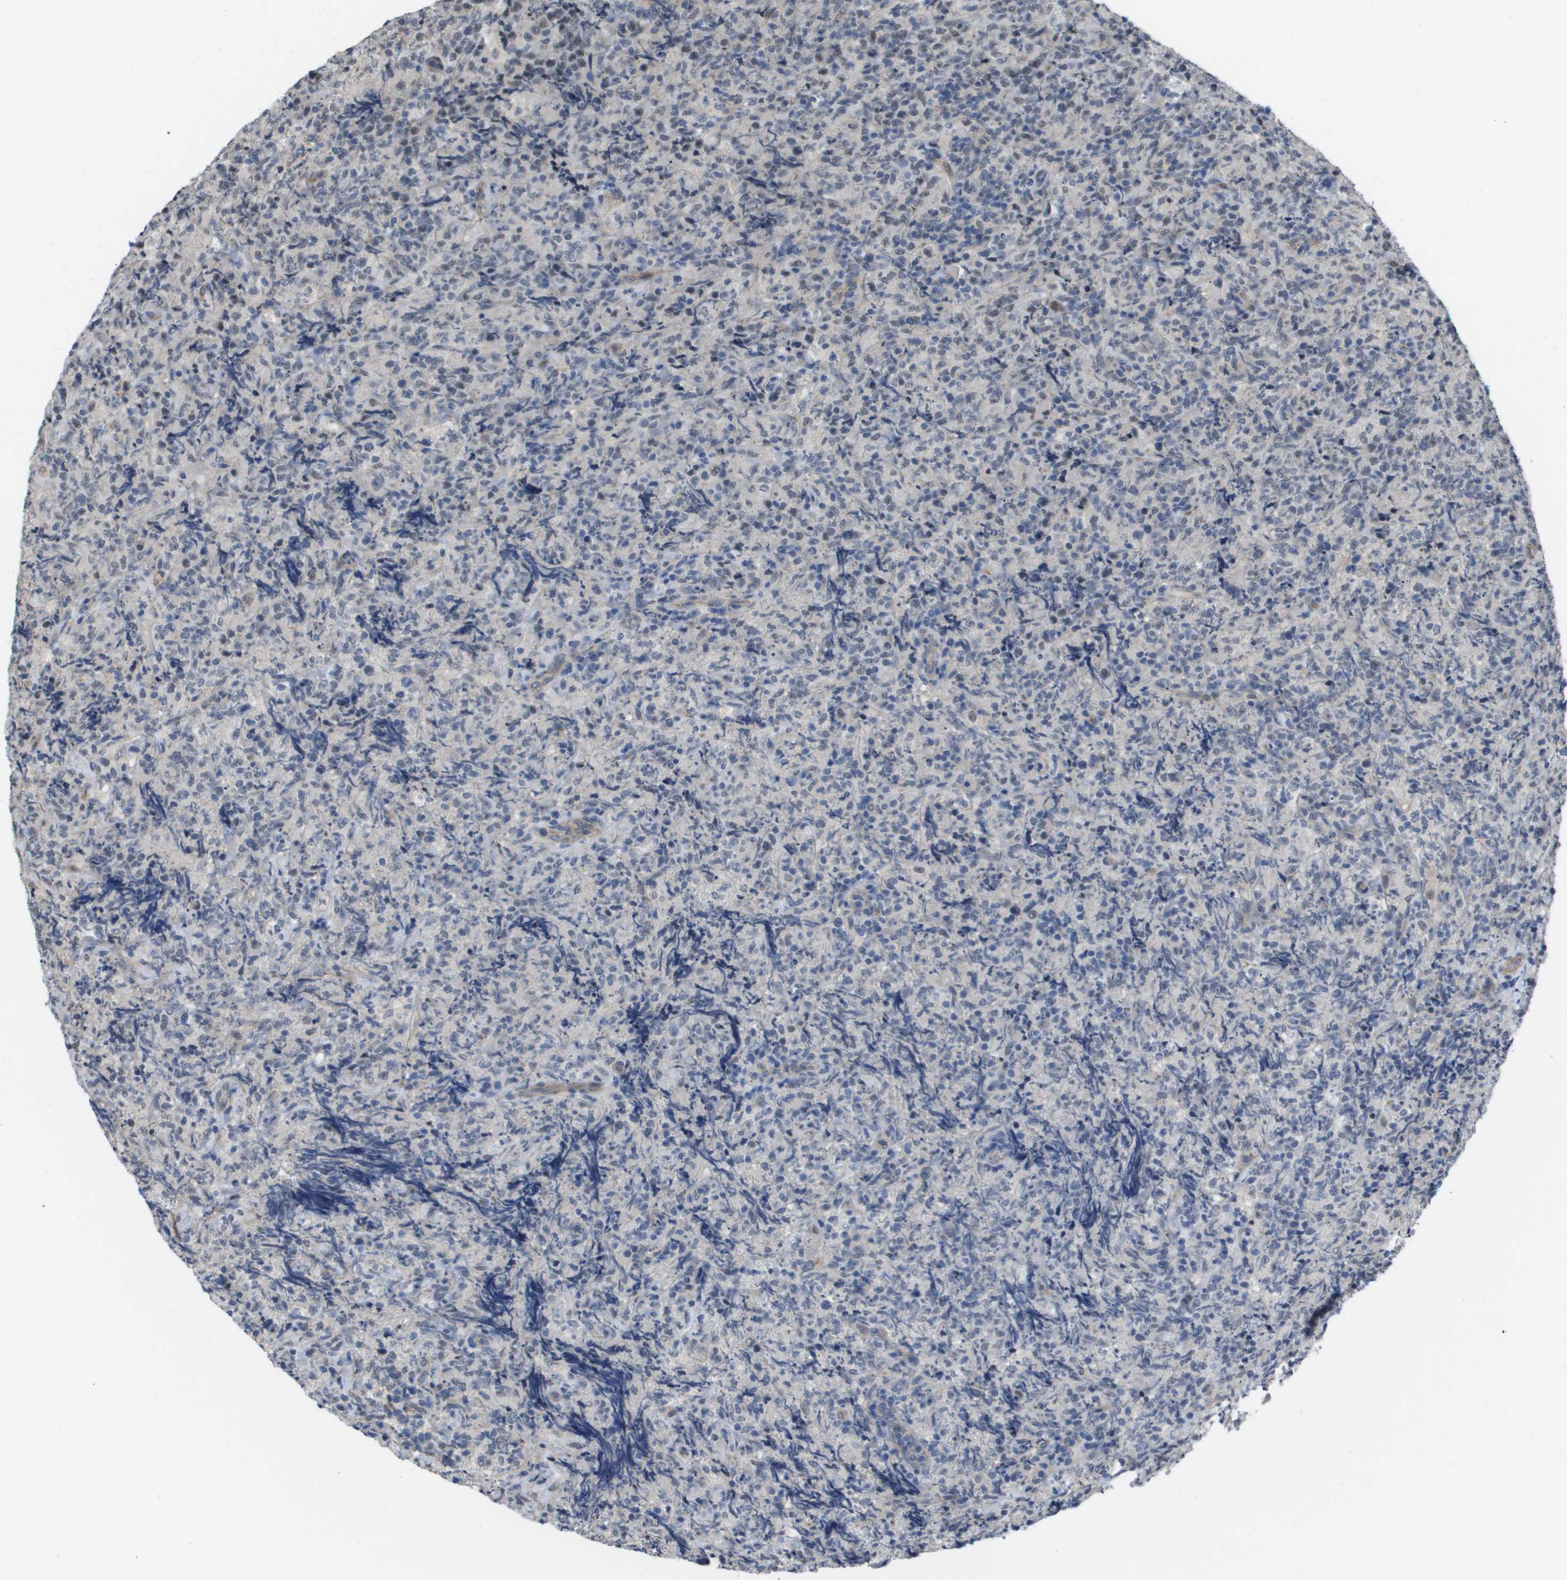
{"staining": {"intensity": "negative", "quantity": "none", "location": "none"}, "tissue": "lymphoma", "cell_type": "Tumor cells", "image_type": "cancer", "snomed": [{"axis": "morphology", "description": "Malignant lymphoma, non-Hodgkin's type, High grade"}, {"axis": "topography", "description": "Tonsil"}], "caption": "Tumor cells show no significant positivity in high-grade malignant lymphoma, non-Hodgkin's type.", "gene": "RNF112", "patient": {"sex": "female", "age": 36}}